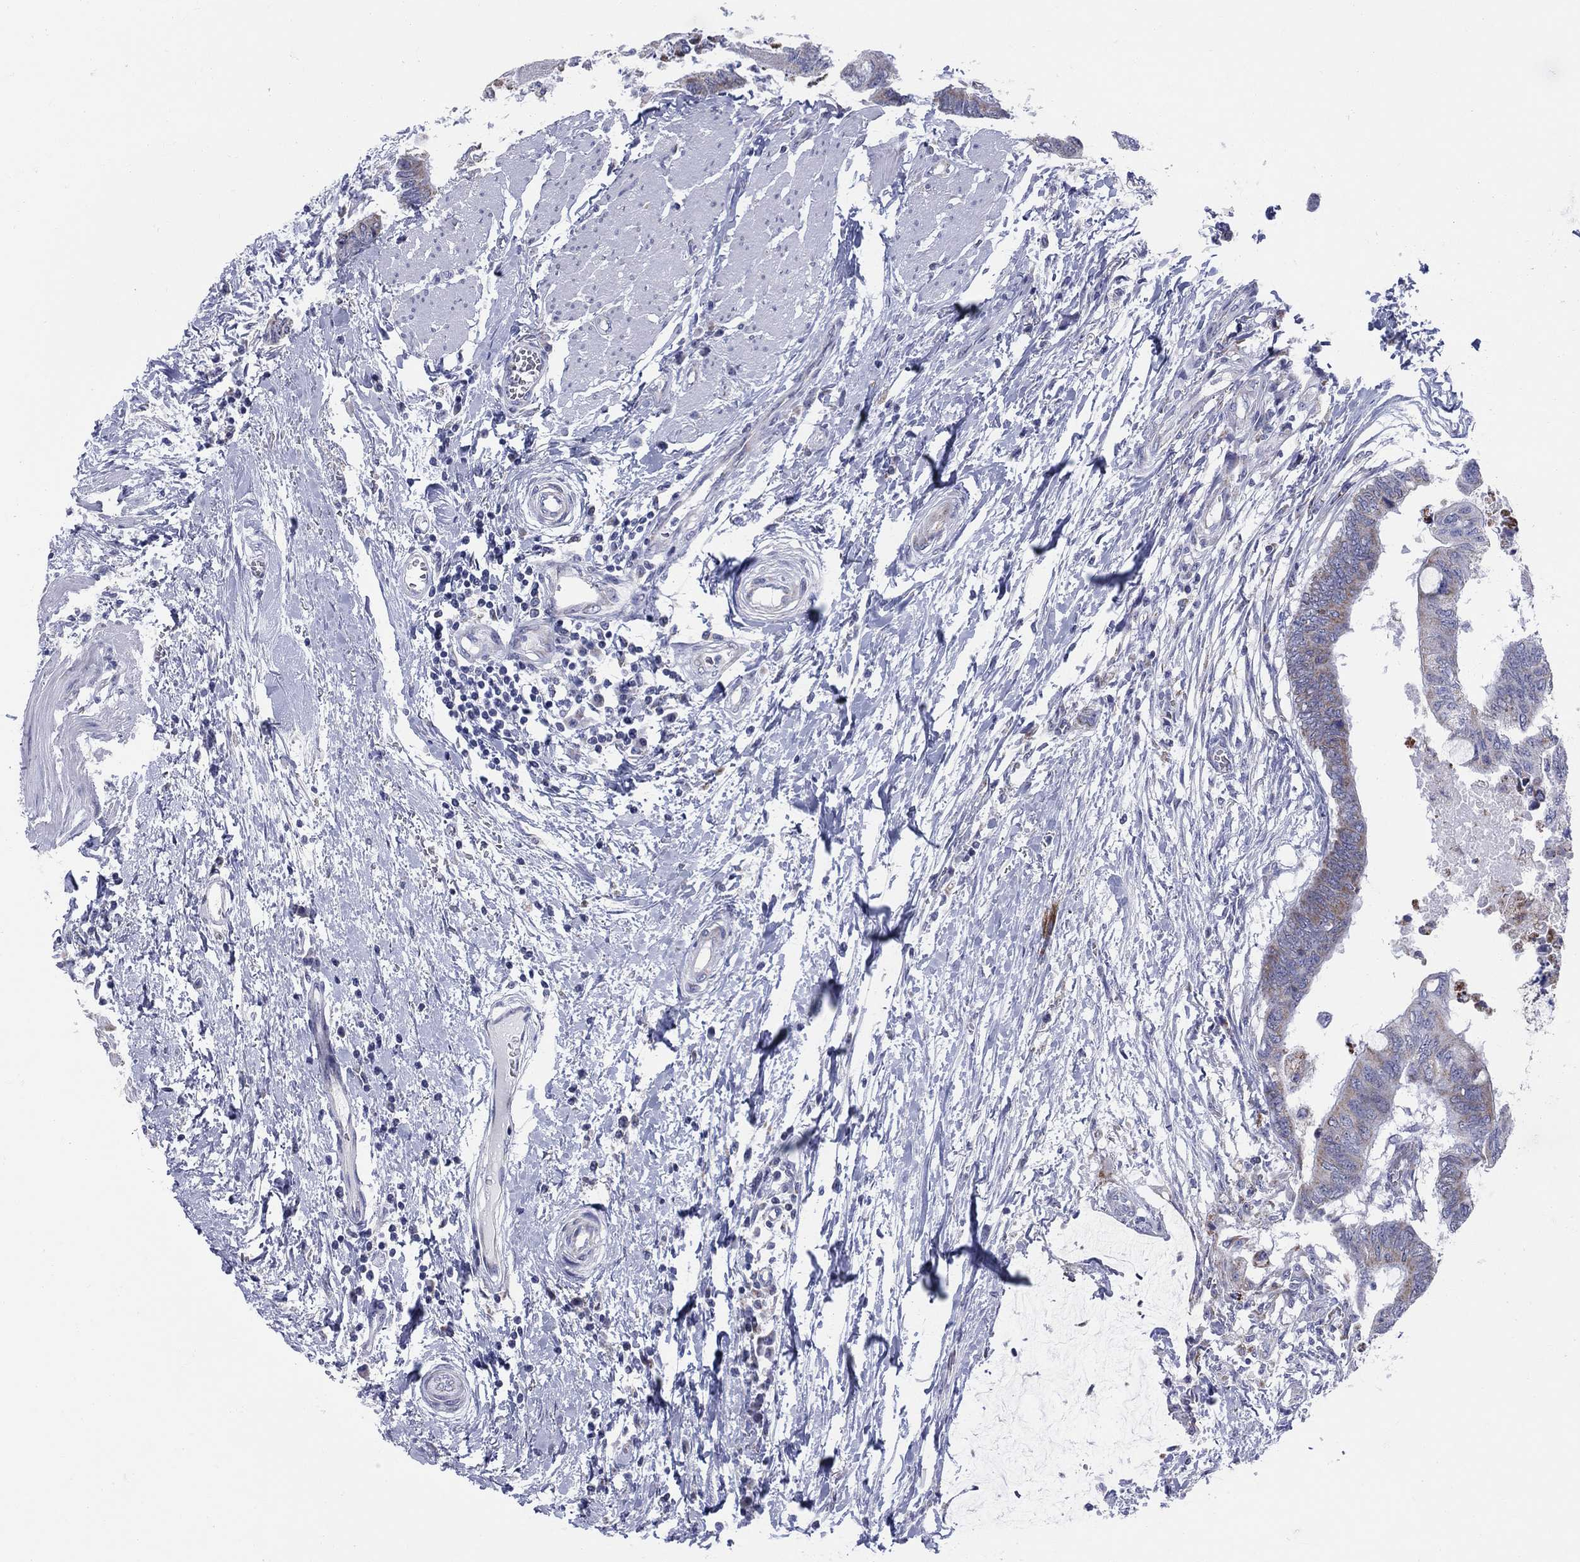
{"staining": {"intensity": "weak", "quantity": ">75%", "location": "cytoplasmic/membranous"}, "tissue": "colorectal cancer", "cell_type": "Tumor cells", "image_type": "cancer", "snomed": [{"axis": "morphology", "description": "Normal tissue, NOS"}, {"axis": "morphology", "description": "Adenocarcinoma, NOS"}, {"axis": "topography", "description": "Rectum"}, {"axis": "topography", "description": "Peripheral nerve tissue"}], "caption": "A low amount of weak cytoplasmic/membranous expression is identified in approximately >75% of tumor cells in colorectal cancer (adenocarcinoma) tissue. (DAB (3,3'-diaminobenzidine) IHC with brightfield microscopy, high magnification).", "gene": "KISS1R", "patient": {"sex": "male", "age": 92}}